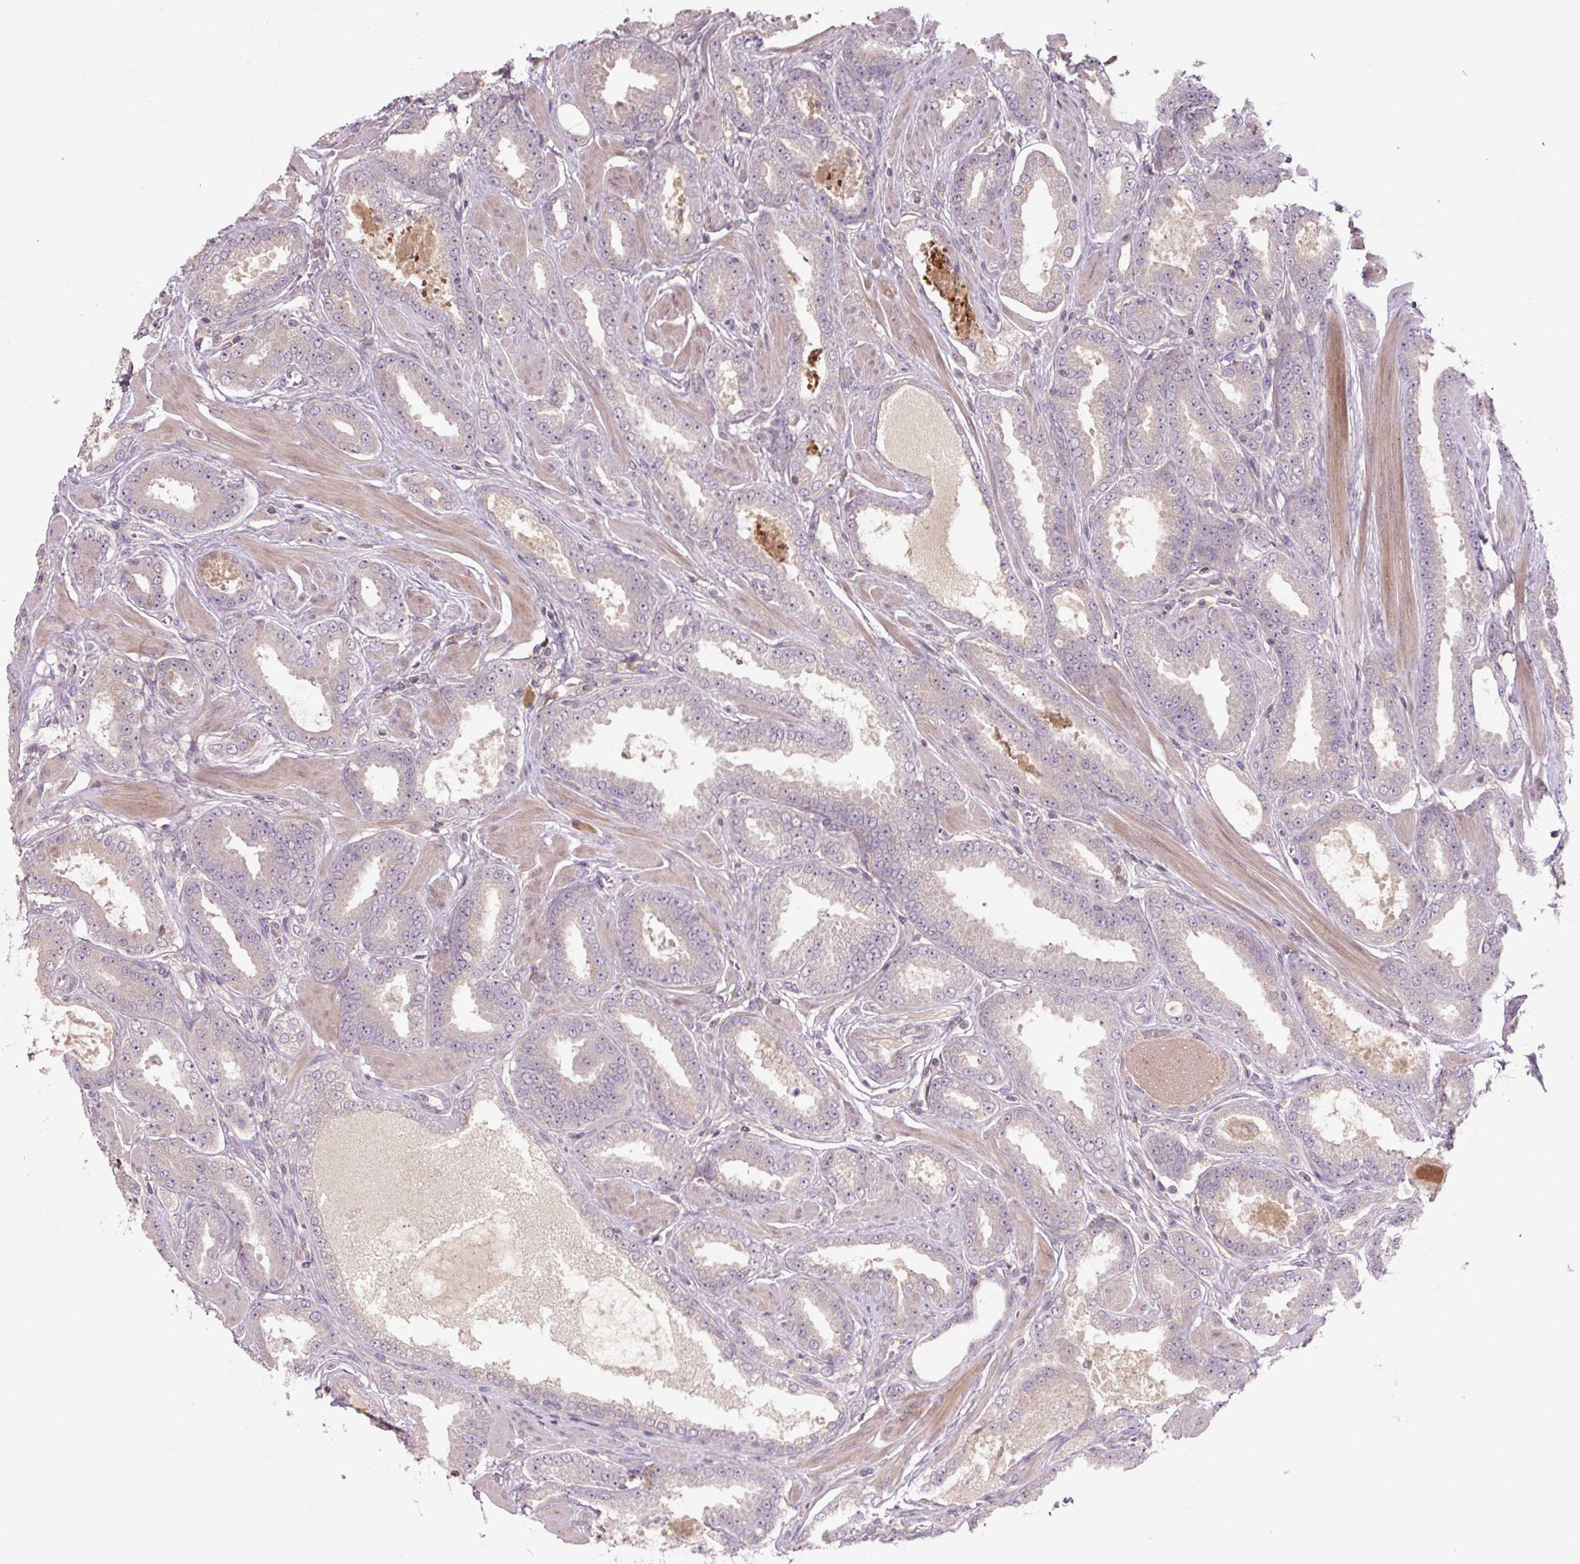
{"staining": {"intensity": "negative", "quantity": "none", "location": "none"}, "tissue": "prostate cancer", "cell_type": "Tumor cells", "image_type": "cancer", "snomed": [{"axis": "morphology", "description": "Adenocarcinoma, Low grade"}, {"axis": "topography", "description": "Prostate"}], "caption": "Immunohistochemistry micrograph of neoplastic tissue: low-grade adenocarcinoma (prostate) stained with DAB (3,3'-diaminobenzidine) shows no significant protein expression in tumor cells.", "gene": "C2orf73", "patient": {"sex": "male", "age": 42}}